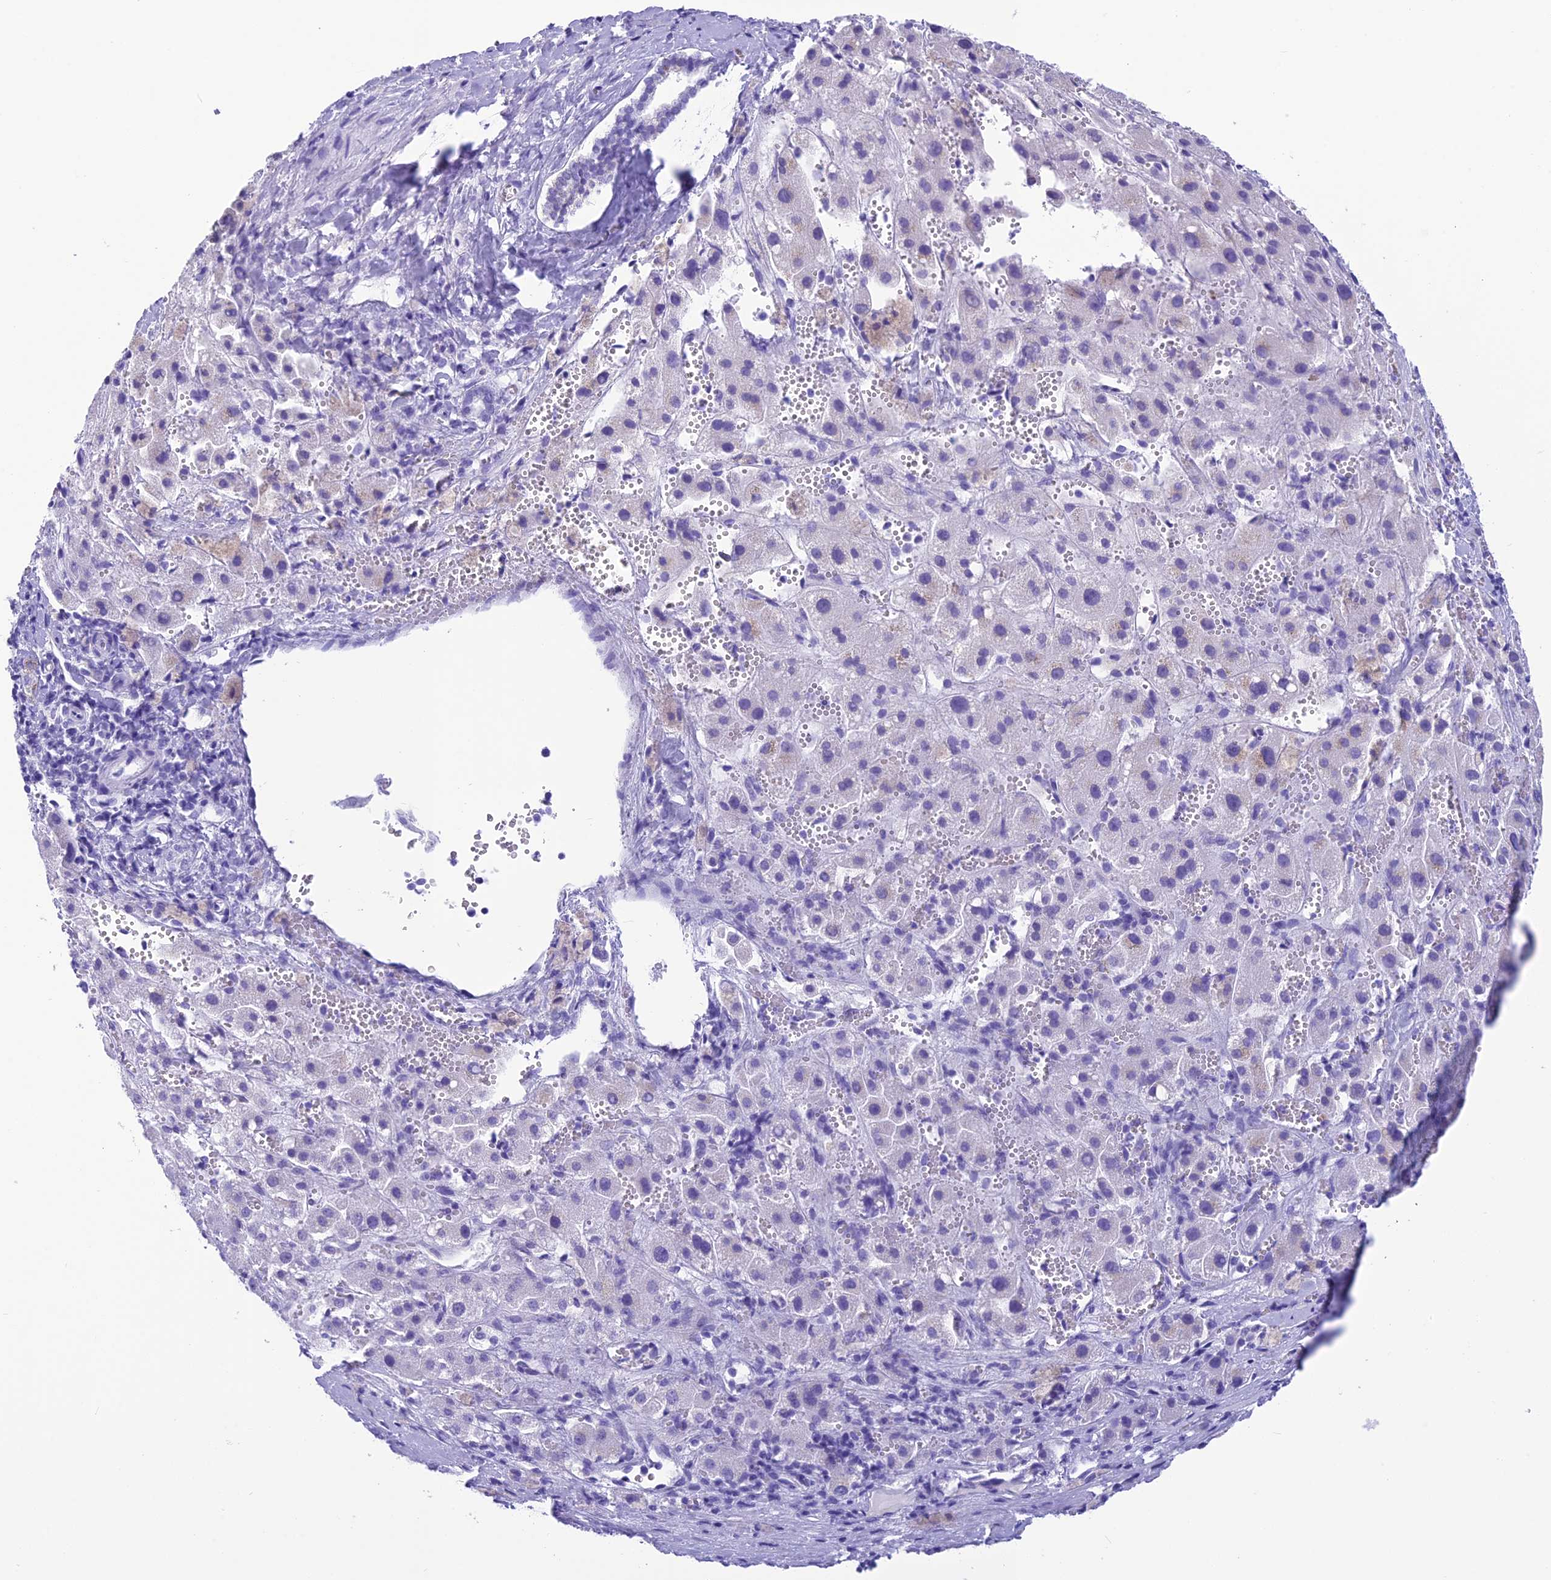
{"staining": {"intensity": "negative", "quantity": "none", "location": "none"}, "tissue": "liver cancer", "cell_type": "Tumor cells", "image_type": "cancer", "snomed": [{"axis": "morphology", "description": "Carcinoma, Hepatocellular, NOS"}, {"axis": "topography", "description": "Liver"}], "caption": "Liver hepatocellular carcinoma was stained to show a protein in brown. There is no significant staining in tumor cells. (Brightfield microscopy of DAB IHC at high magnification).", "gene": "TRAM1L1", "patient": {"sex": "female", "age": 58}}